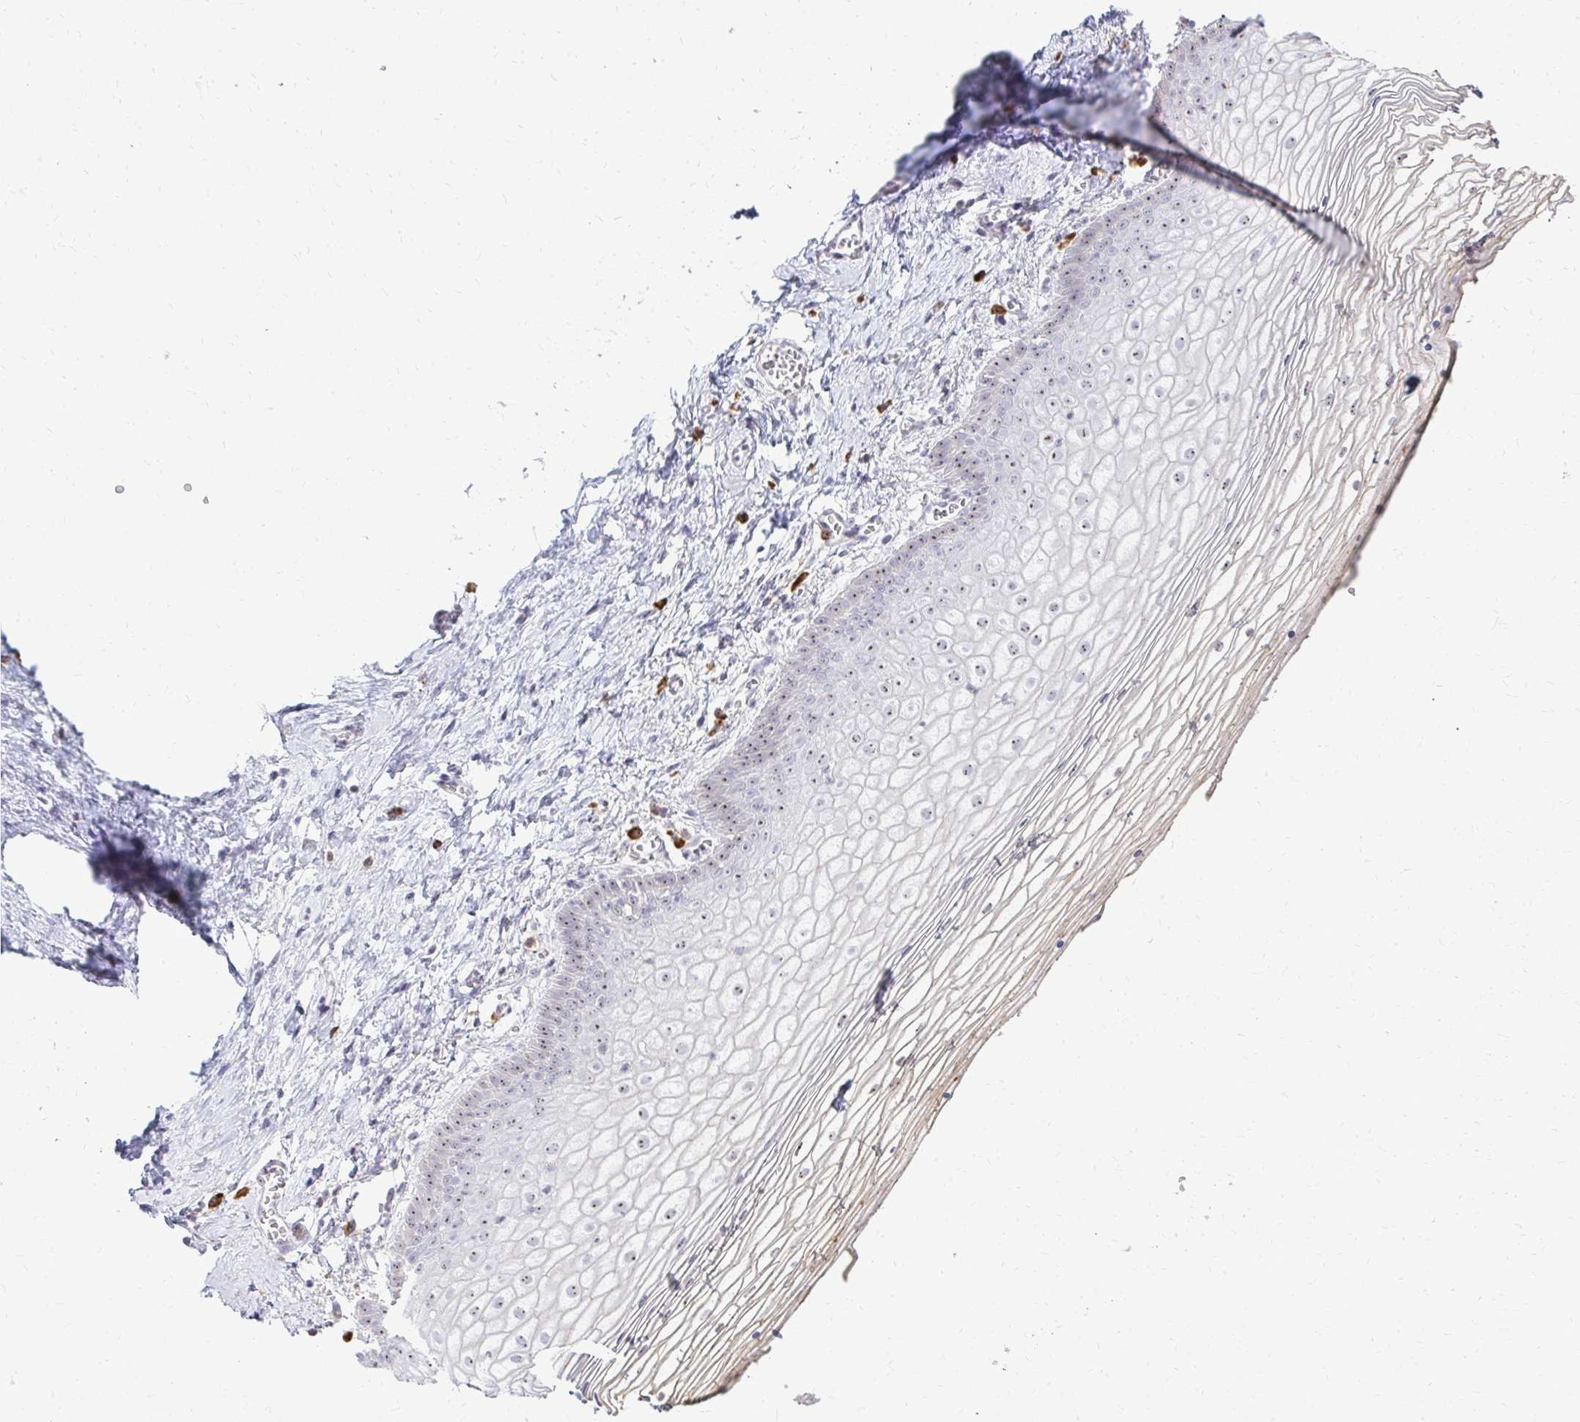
{"staining": {"intensity": "weak", "quantity": ">75%", "location": "nuclear"}, "tissue": "vagina", "cell_type": "Squamous epithelial cells", "image_type": "normal", "snomed": [{"axis": "morphology", "description": "Normal tissue, NOS"}, {"axis": "topography", "description": "Vagina"}], "caption": "The photomicrograph shows a brown stain indicating the presence of a protein in the nuclear of squamous epithelial cells in vagina. The staining is performed using DAB brown chromogen to label protein expression. The nuclei are counter-stained blue using hematoxylin.", "gene": "FAM9A", "patient": {"sex": "female", "age": 56}}